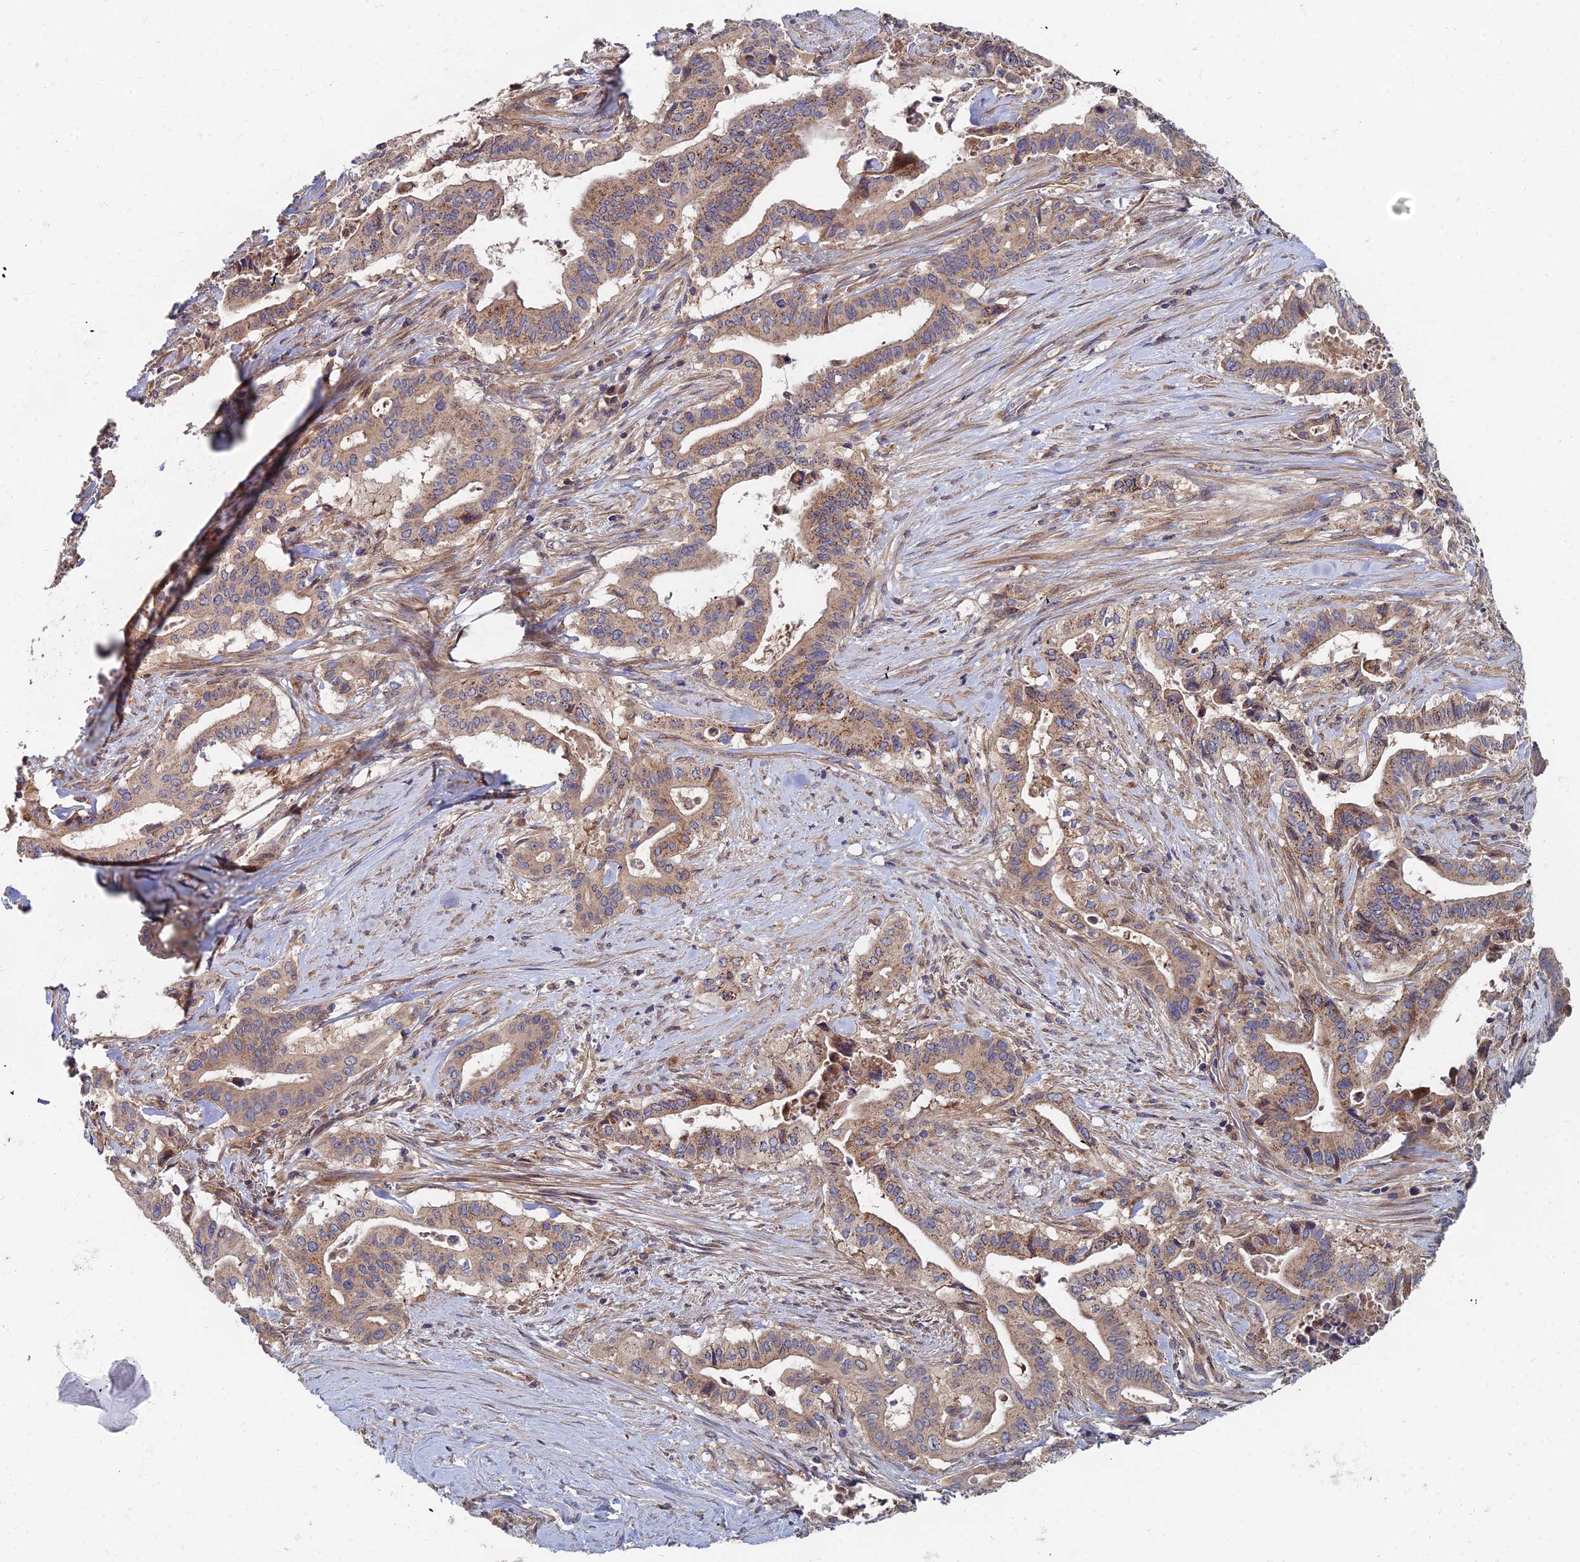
{"staining": {"intensity": "moderate", "quantity": ">75%", "location": "cytoplasmic/membranous"}, "tissue": "pancreatic cancer", "cell_type": "Tumor cells", "image_type": "cancer", "snomed": [{"axis": "morphology", "description": "Adenocarcinoma, NOS"}, {"axis": "topography", "description": "Pancreas"}], "caption": "A micrograph showing moderate cytoplasmic/membranous staining in approximately >75% of tumor cells in pancreatic cancer, as visualized by brown immunohistochemical staining.", "gene": "CCZ1", "patient": {"sex": "female", "age": 77}}